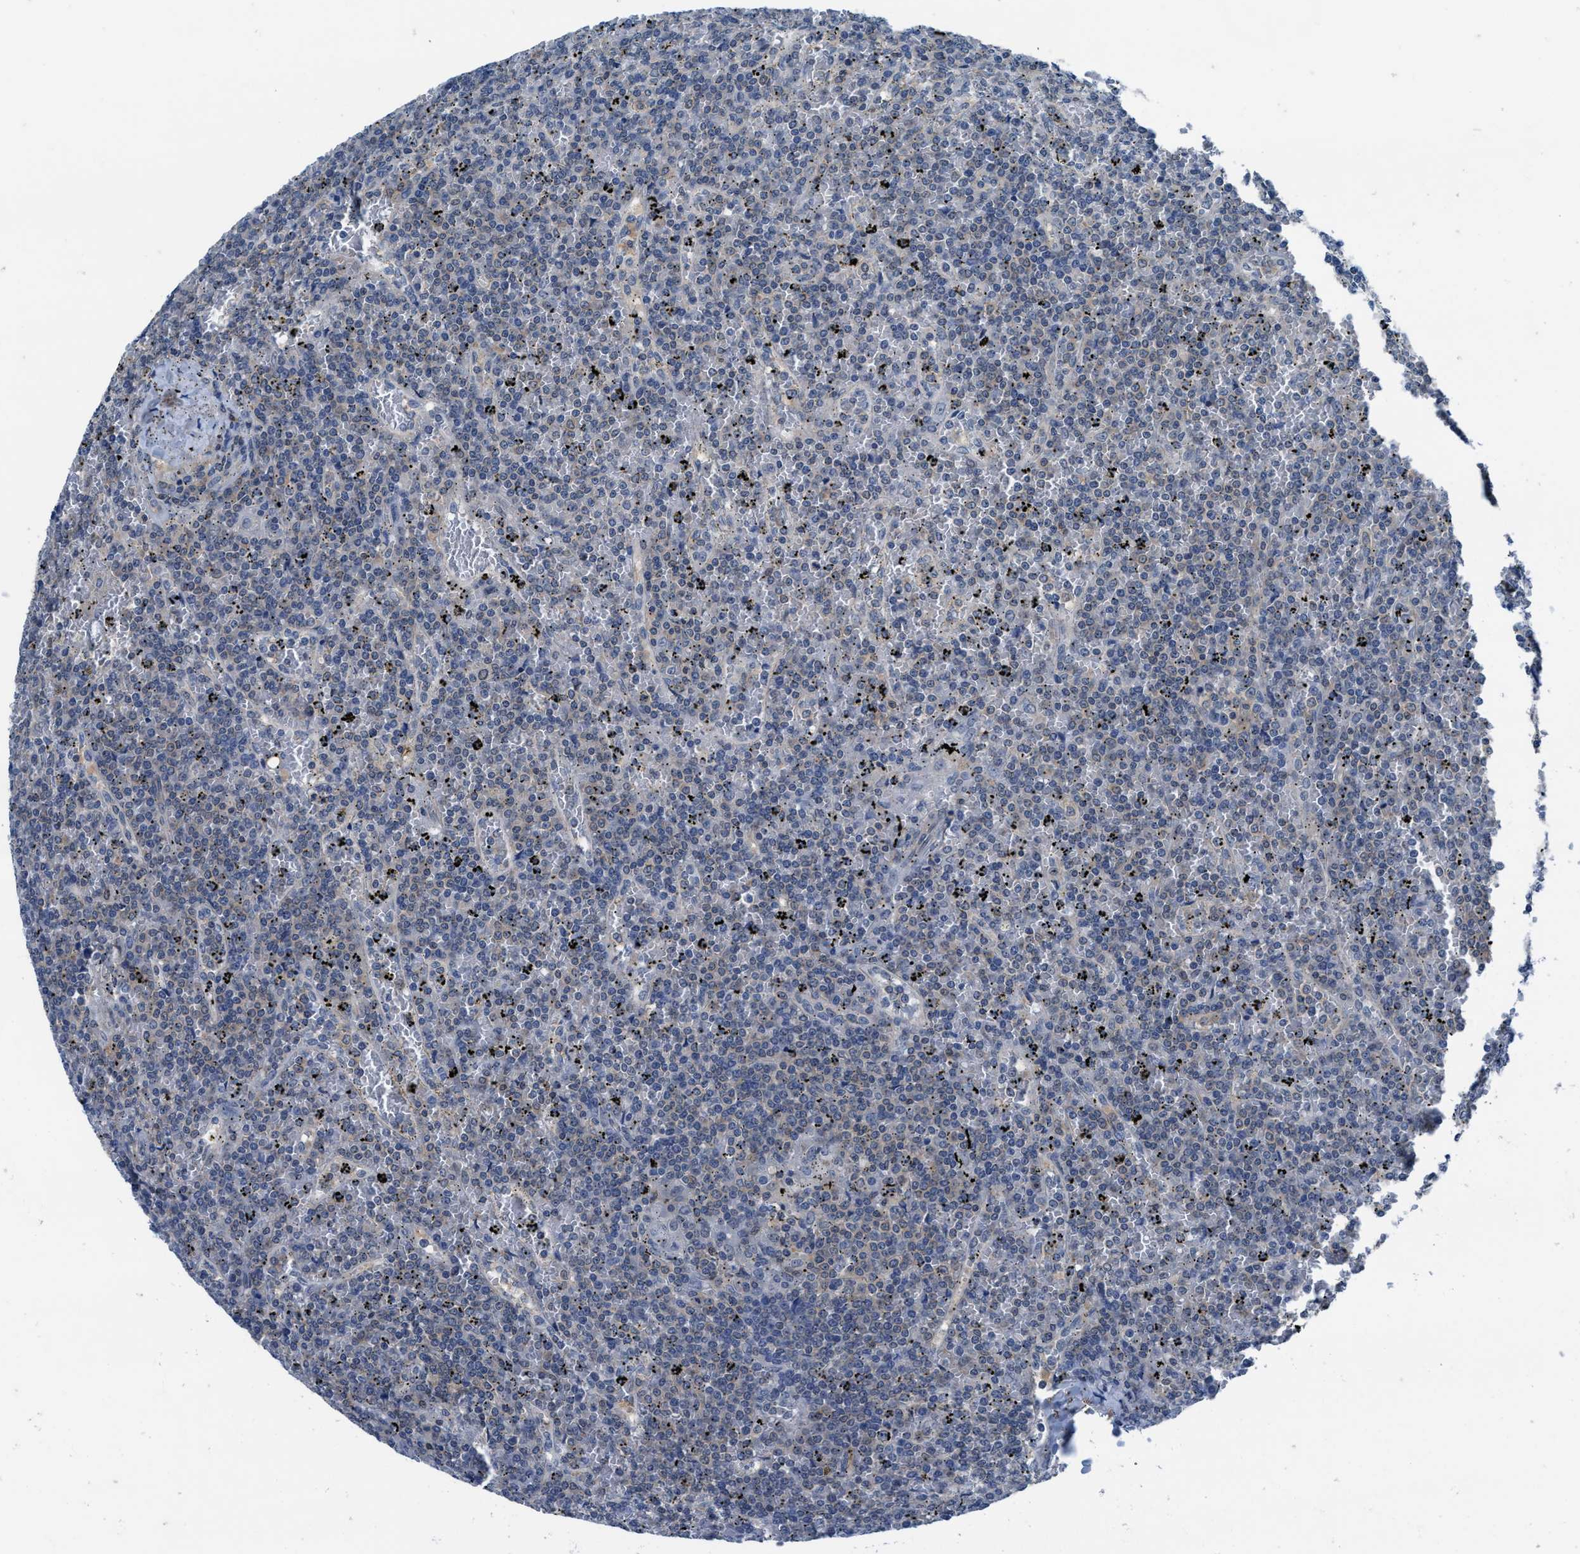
{"staining": {"intensity": "negative", "quantity": "none", "location": "none"}, "tissue": "lymphoma", "cell_type": "Tumor cells", "image_type": "cancer", "snomed": [{"axis": "morphology", "description": "Malignant lymphoma, non-Hodgkin's type, Low grade"}, {"axis": "topography", "description": "Spleen"}], "caption": "This is an IHC image of malignant lymphoma, non-Hodgkin's type (low-grade). There is no staining in tumor cells.", "gene": "NUDT5", "patient": {"sex": "female", "age": 19}}